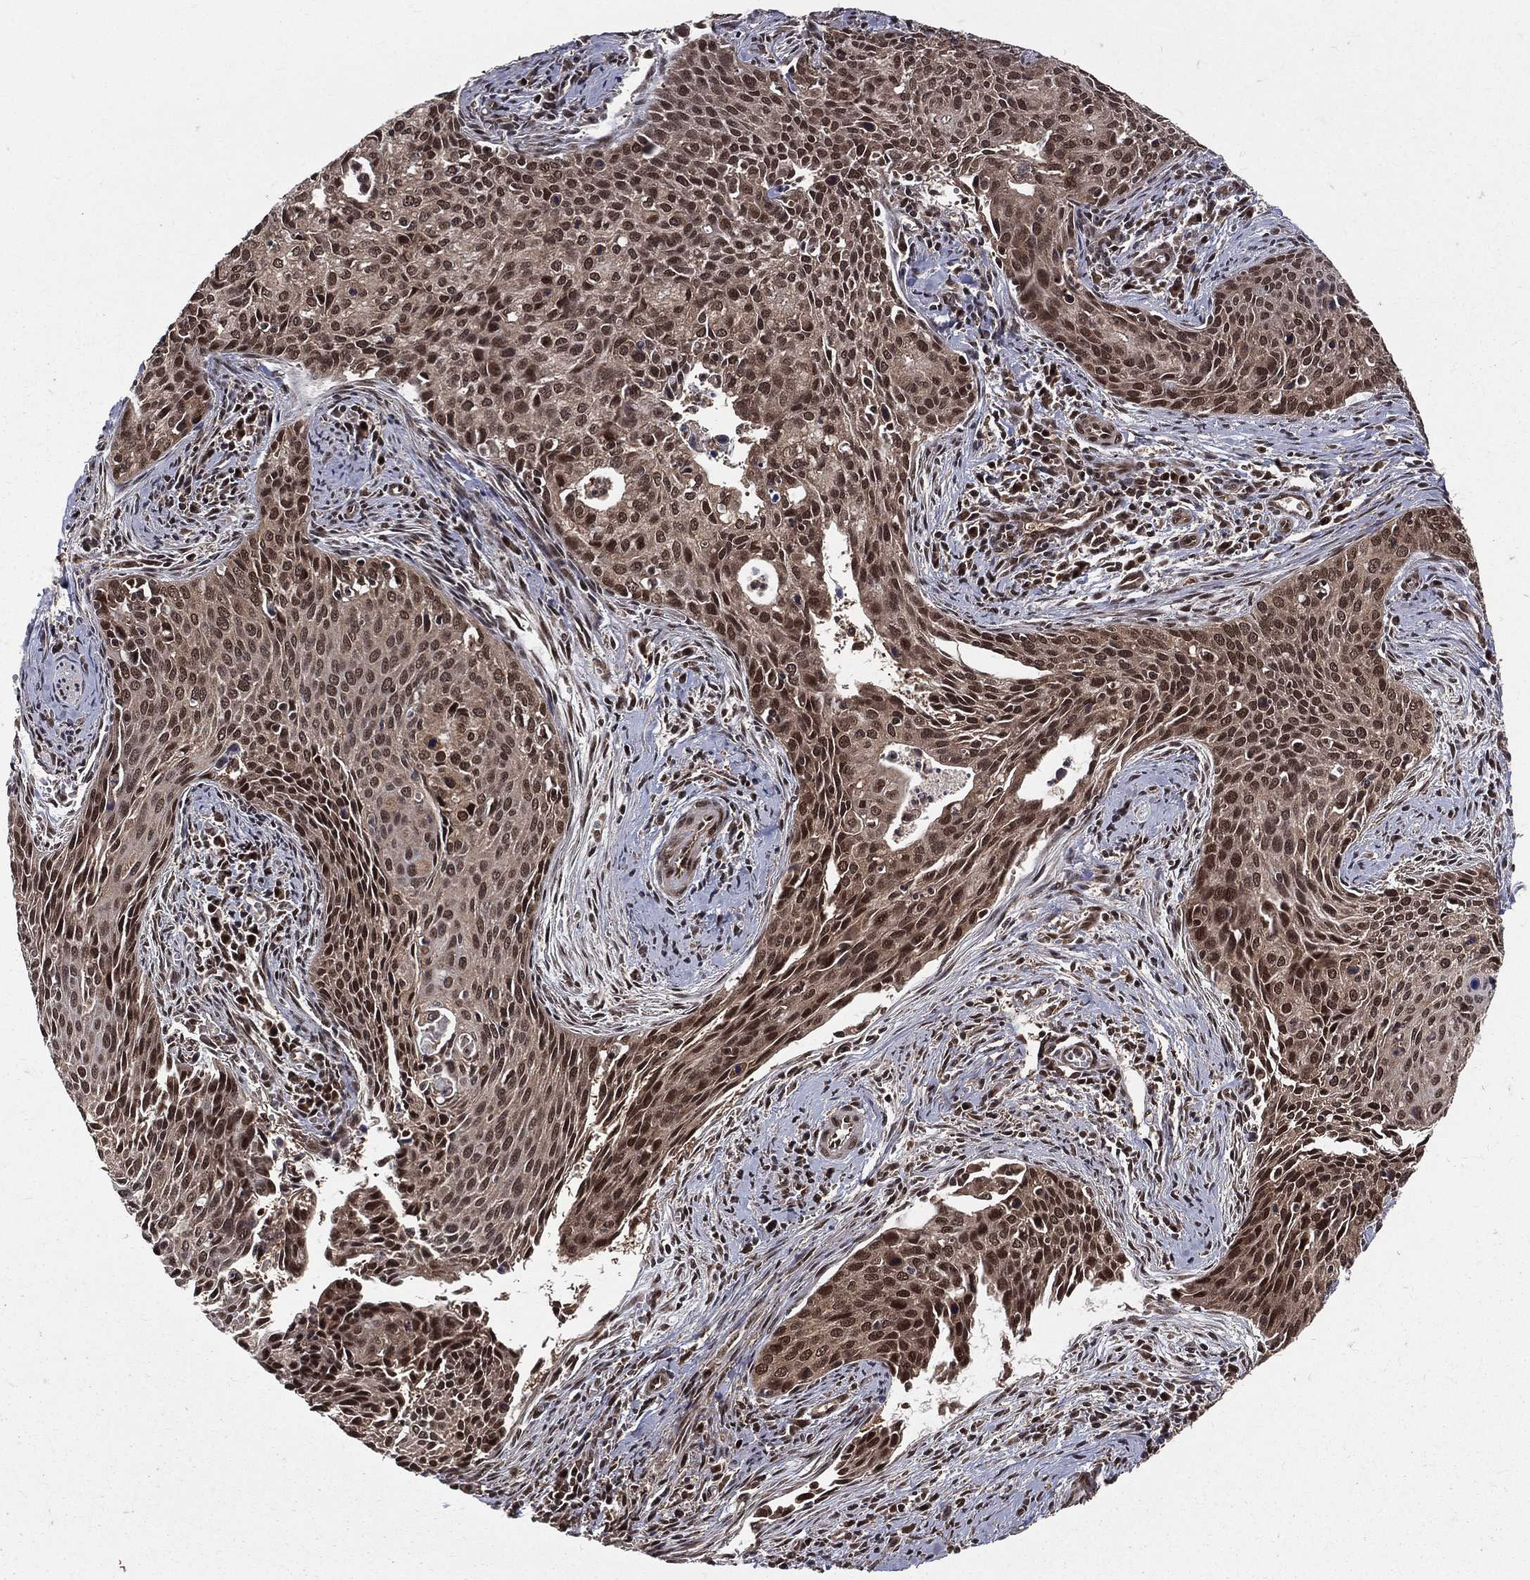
{"staining": {"intensity": "moderate", "quantity": ">75%", "location": "cytoplasmic/membranous,nuclear"}, "tissue": "cervical cancer", "cell_type": "Tumor cells", "image_type": "cancer", "snomed": [{"axis": "morphology", "description": "Squamous cell carcinoma, NOS"}, {"axis": "topography", "description": "Cervix"}], "caption": "The micrograph shows immunohistochemical staining of cervical cancer. There is moderate cytoplasmic/membranous and nuclear positivity is seen in approximately >75% of tumor cells. The protein is stained brown, and the nuclei are stained in blue (DAB (3,3'-diaminobenzidine) IHC with brightfield microscopy, high magnification).", "gene": "COPS4", "patient": {"sex": "female", "age": 29}}